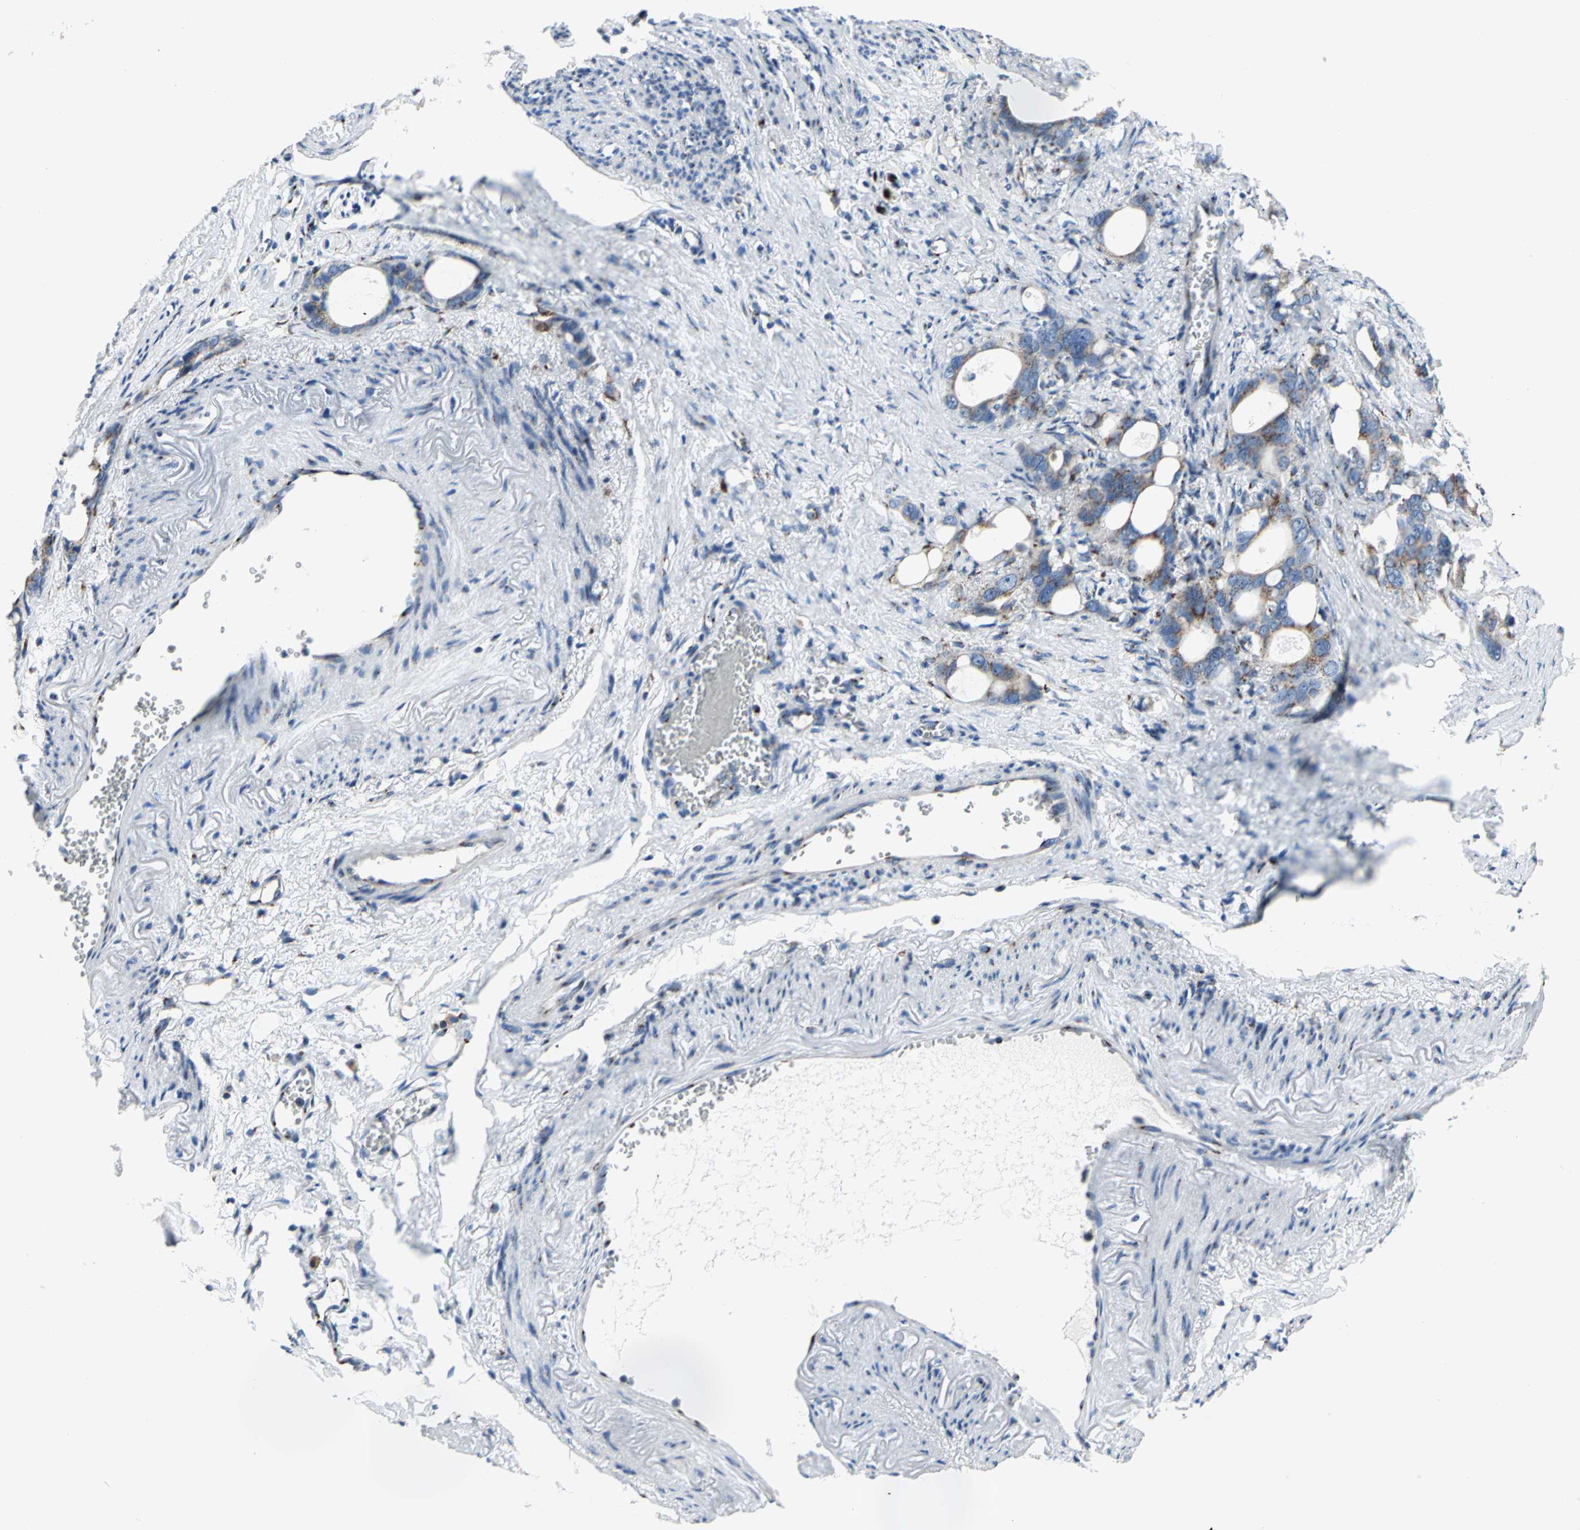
{"staining": {"intensity": "moderate", "quantity": "25%-75%", "location": "cytoplasmic/membranous"}, "tissue": "stomach cancer", "cell_type": "Tumor cells", "image_type": "cancer", "snomed": [{"axis": "morphology", "description": "Adenocarcinoma, NOS"}, {"axis": "topography", "description": "Stomach"}], "caption": "Protein staining of stomach cancer tissue shows moderate cytoplasmic/membranous staining in about 25%-75% of tumor cells.", "gene": "GPR3", "patient": {"sex": "female", "age": 75}}